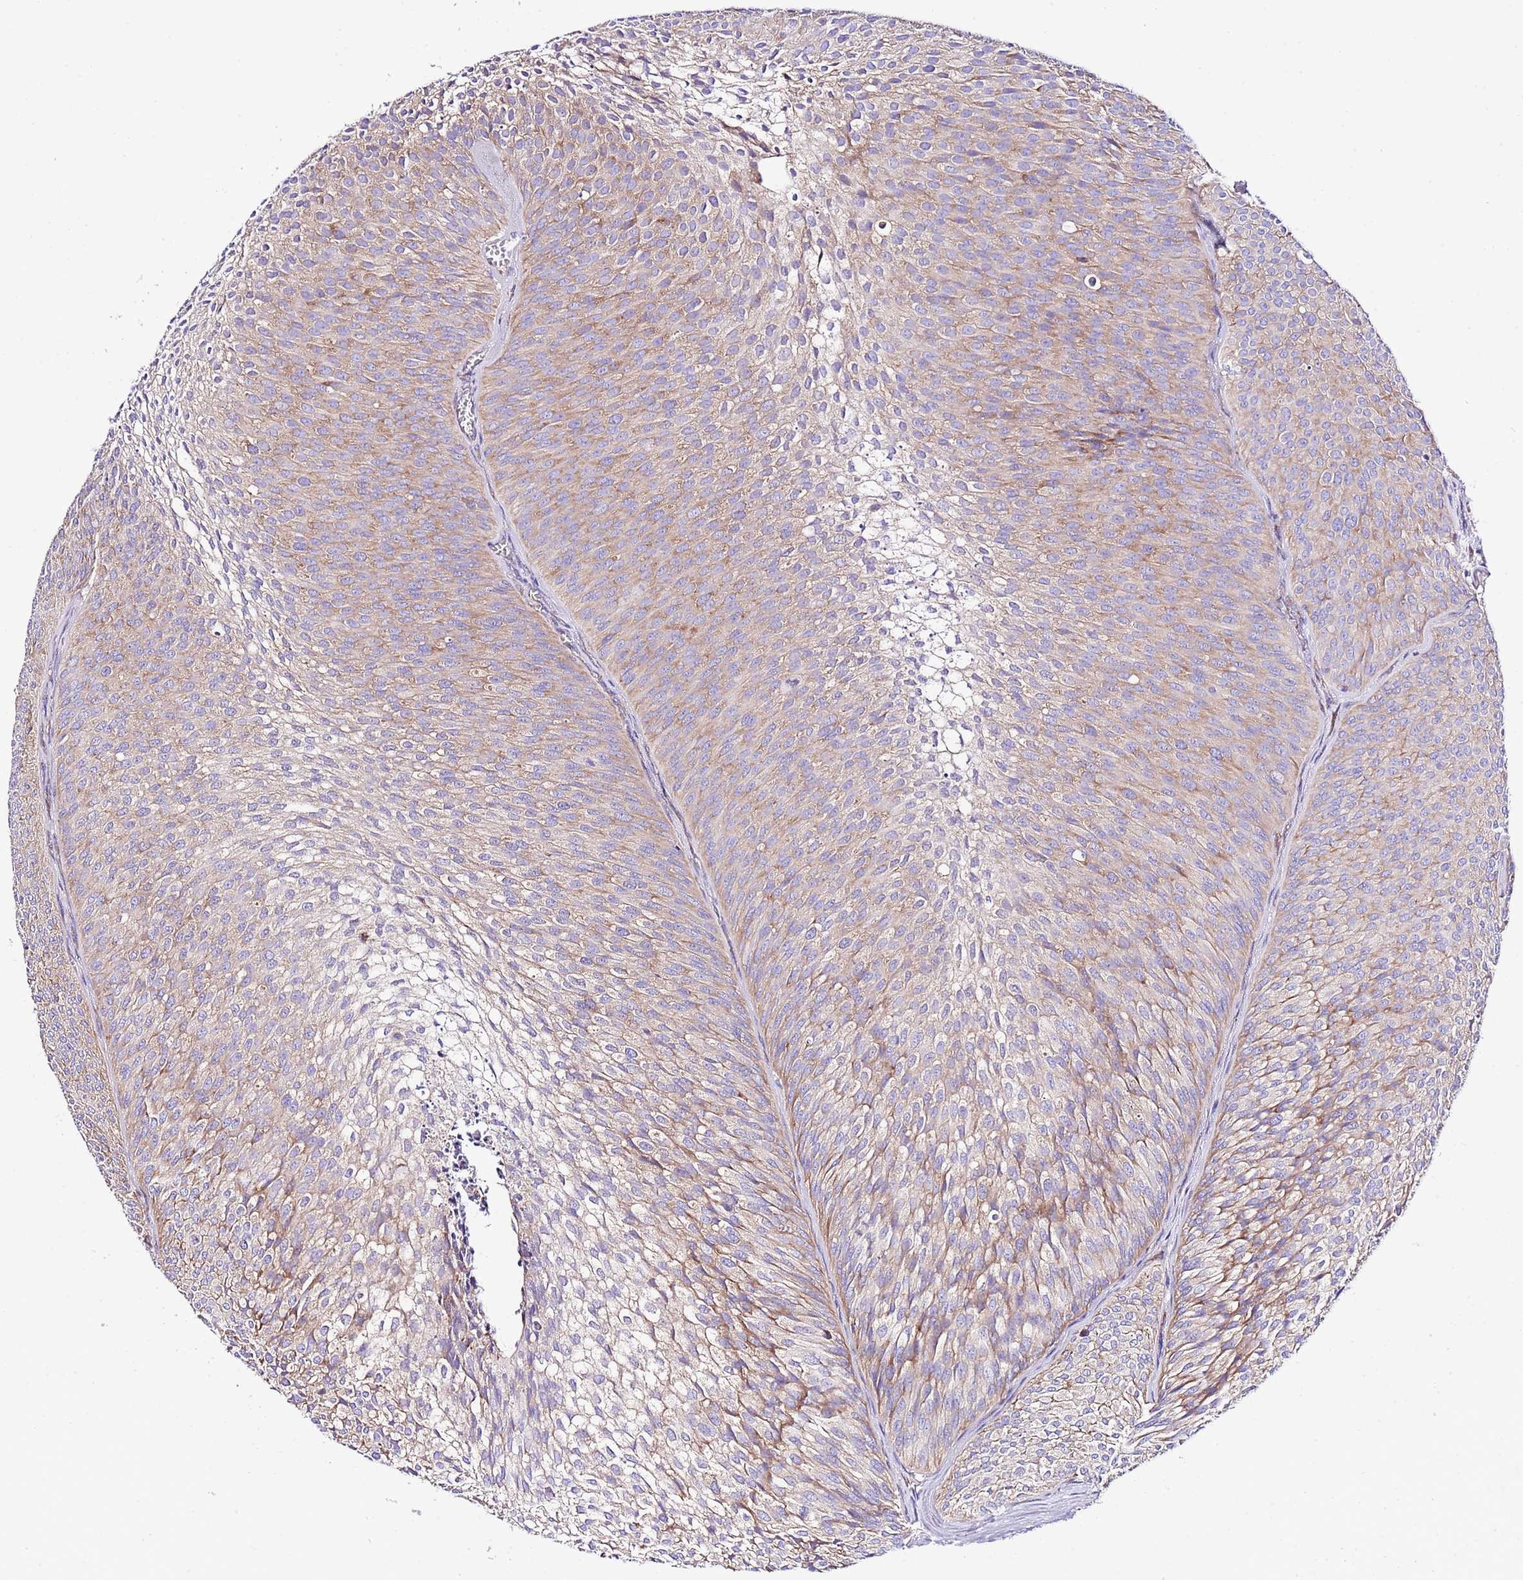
{"staining": {"intensity": "weak", "quantity": "25%-75%", "location": "cytoplasmic/membranous"}, "tissue": "urothelial cancer", "cell_type": "Tumor cells", "image_type": "cancer", "snomed": [{"axis": "morphology", "description": "Urothelial carcinoma, Low grade"}, {"axis": "topography", "description": "Urinary bladder"}], "caption": "Protein analysis of urothelial cancer tissue exhibits weak cytoplasmic/membranous staining in approximately 25%-75% of tumor cells. Using DAB (brown) and hematoxylin (blue) stains, captured at high magnification using brightfield microscopy.", "gene": "RPS10", "patient": {"sex": "male", "age": 91}}